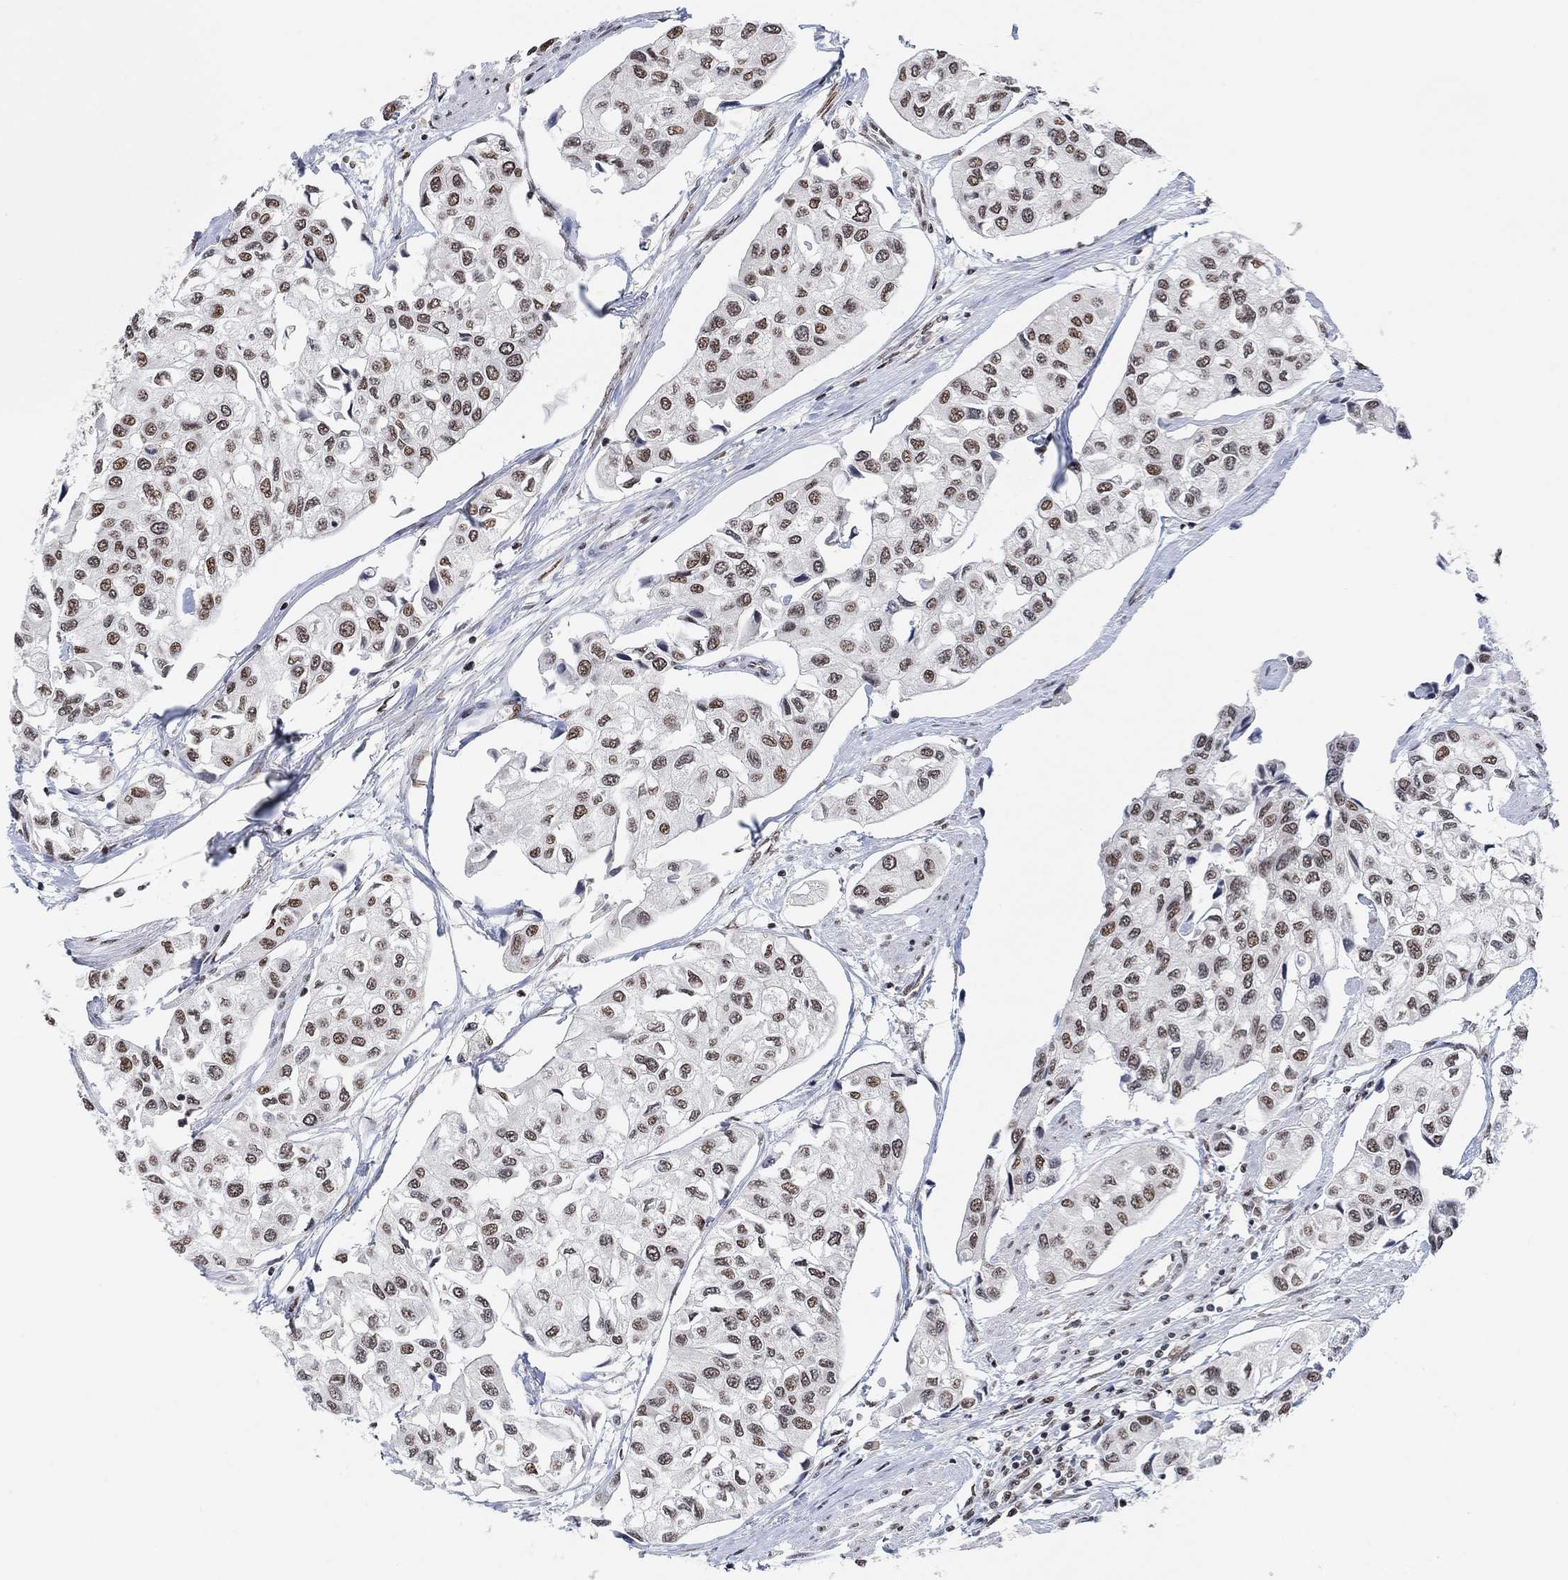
{"staining": {"intensity": "moderate", "quantity": ">75%", "location": "nuclear"}, "tissue": "urothelial cancer", "cell_type": "Tumor cells", "image_type": "cancer", "snomed": [{"axis": "morphology", "description": "Urothelial carcinoma, High grade"}, {"axis": "topography", "description": "Urinary bladder"}], "caption": "Immunohistochemical staining of urothelial carcinoma (high-grade) displays medium levels of moderate nuclear protein expression in about >75% of tumor cells.", "gene": "USP39", "patient": {"sex": "male", "age": 73}}